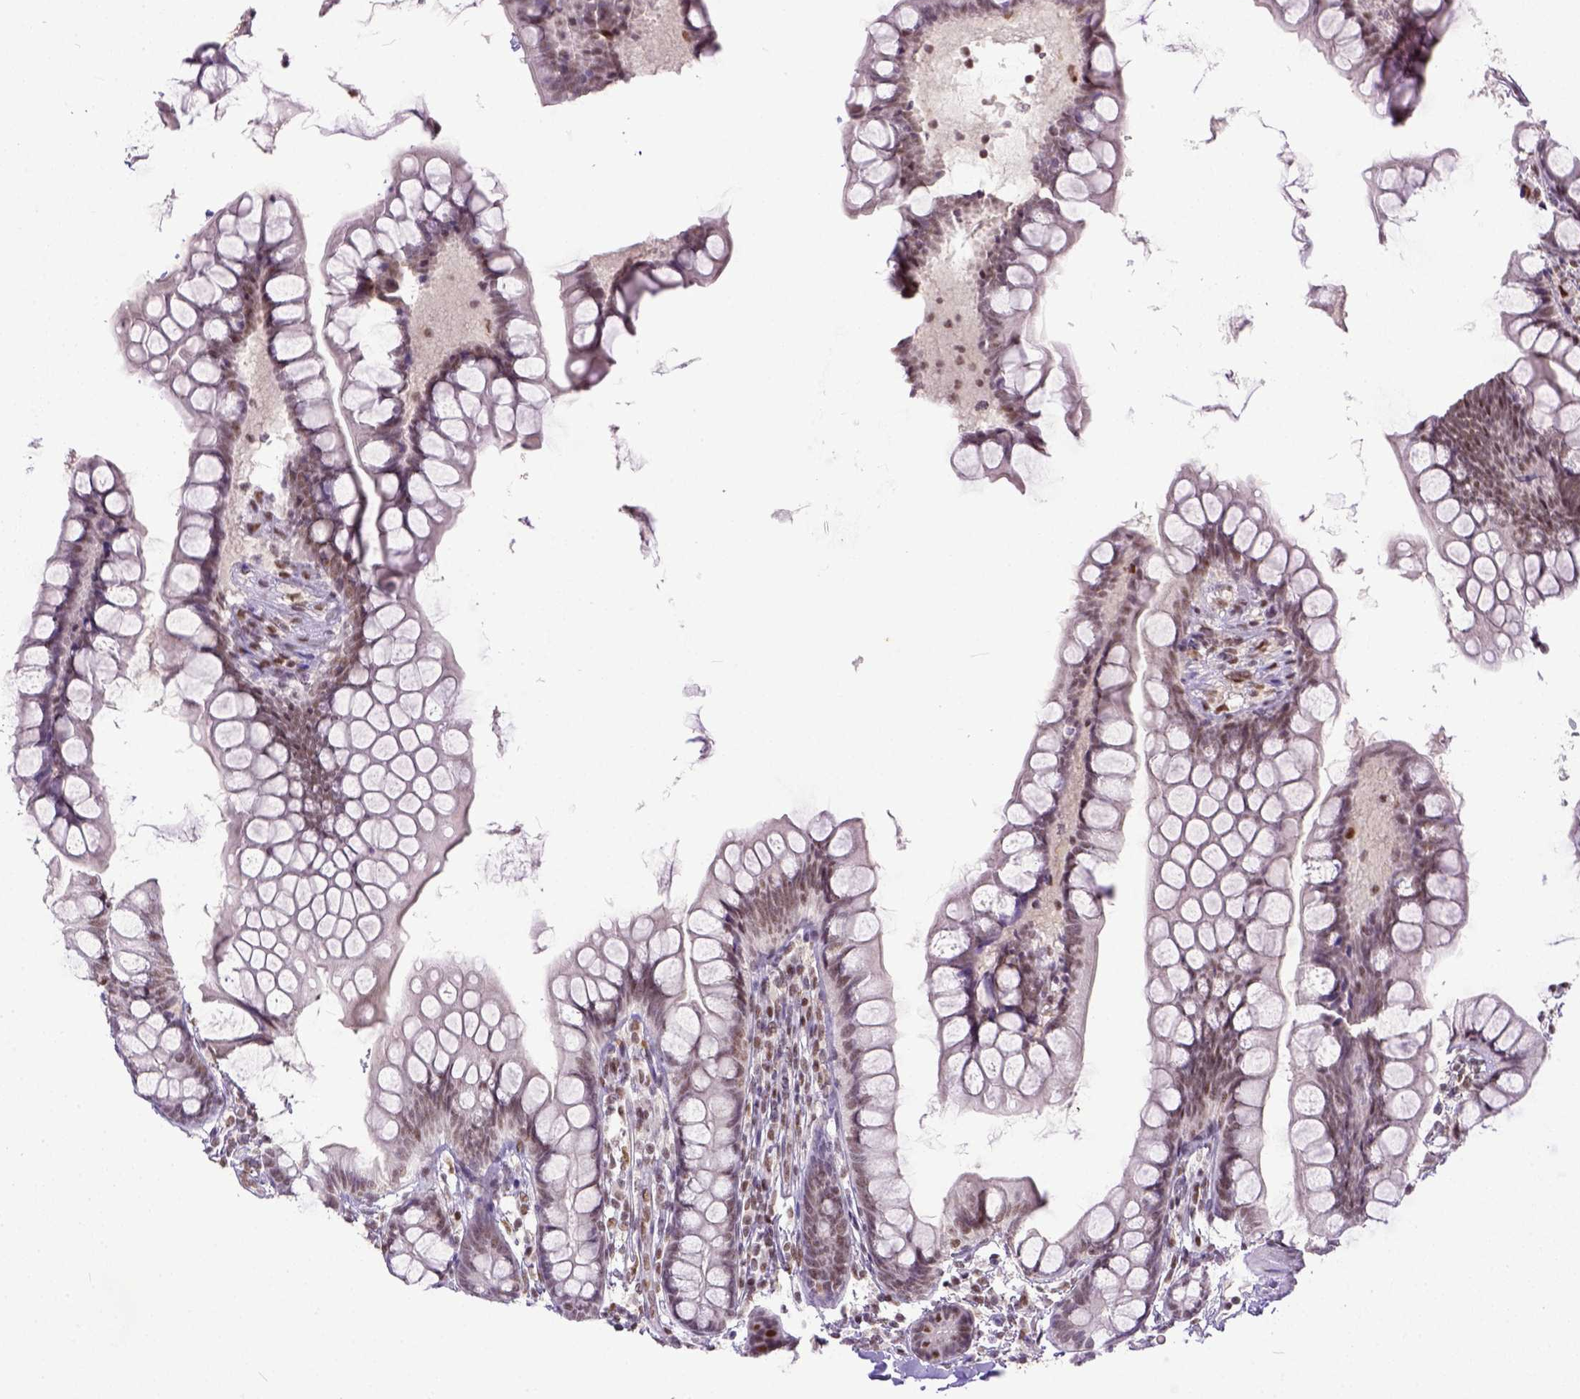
{"staining": {"intensity": "weak", "quantity": "25%-75%", "location": "nuclear"}, "tissue": "small intestine", "cell_type": "Glandular cells", "image_type": "normal", "snomed": [{"axis": "morphology", "description": "Normal tissue, NOS"}, {"axis": "topography", "description": "Small intestine"}], "caption": "Immunohistochemistry (DAB) staining of unremarkable human small intestine reveals weak nuclear protein expression in about 25%-75% of glandular cells.", "gene": "ERCC1", "patient": {"sex": "male", "age": 70}}